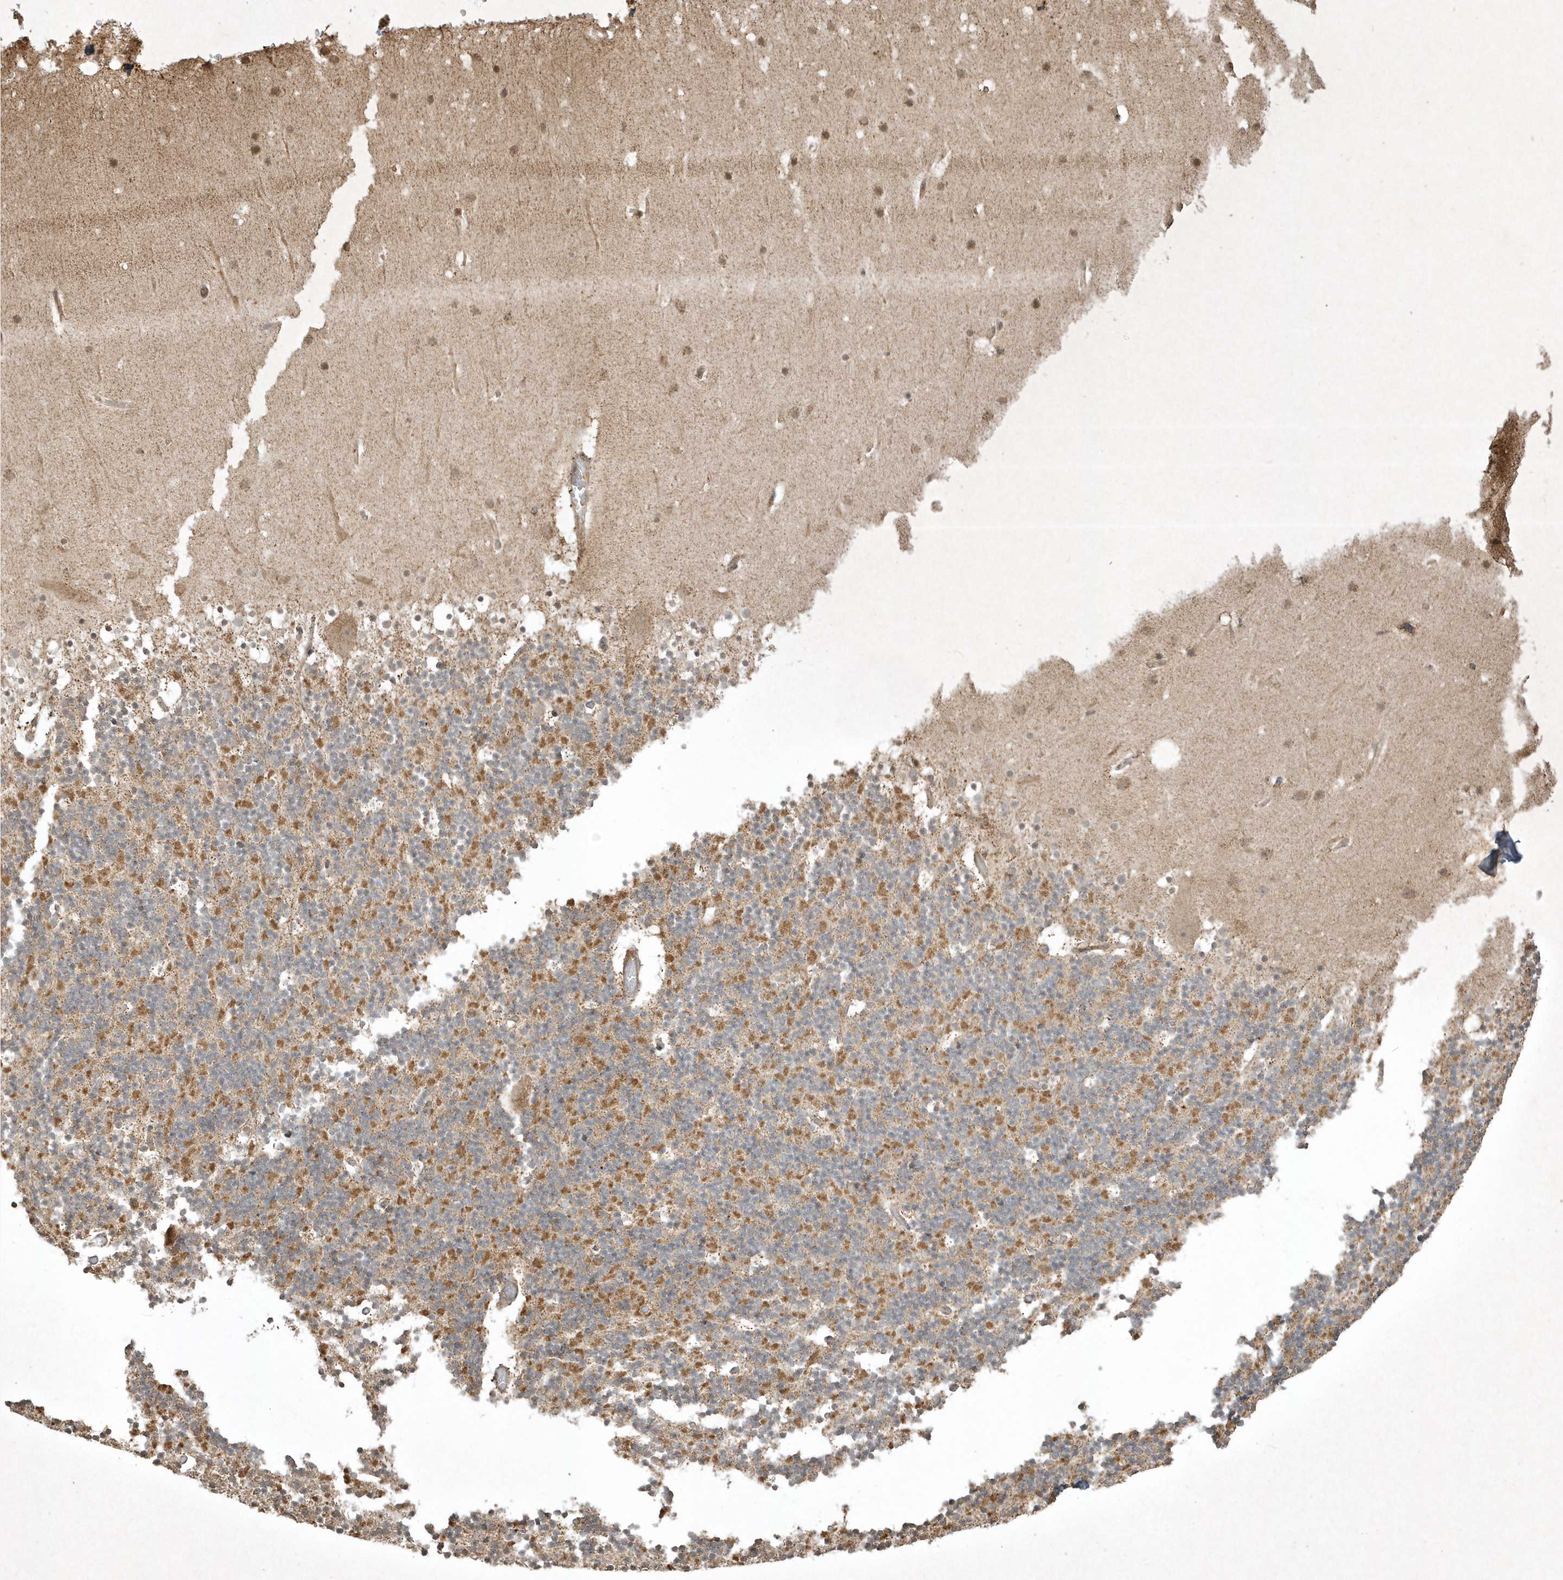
{"staining": {"intensity": "moderate", "quantity": "25%-75%", "location": "cytoplasmic/membranous"}, "tissue": "cerebellum", "cell_type": "Cells in granular layer", "image_type": "normal", "snomed": [{"axis": "morphology", "description": "Normal tissue, NOS"}, {"axis": "topography", "description": "Cerebellum"}], "caption": "High-magnification brightfield microscopy of benign cerebellum stained with DAB (3,3'-diaminobenzidine) (brown) and counterstained with hematoxylin (blue). cells in granular layer exhibit moderate cytoplasmic/membranous positivity is appreciated in about25%-75% of cells.", "gene": "PLTP", "patient": {"sex": "male", "age": 57}}